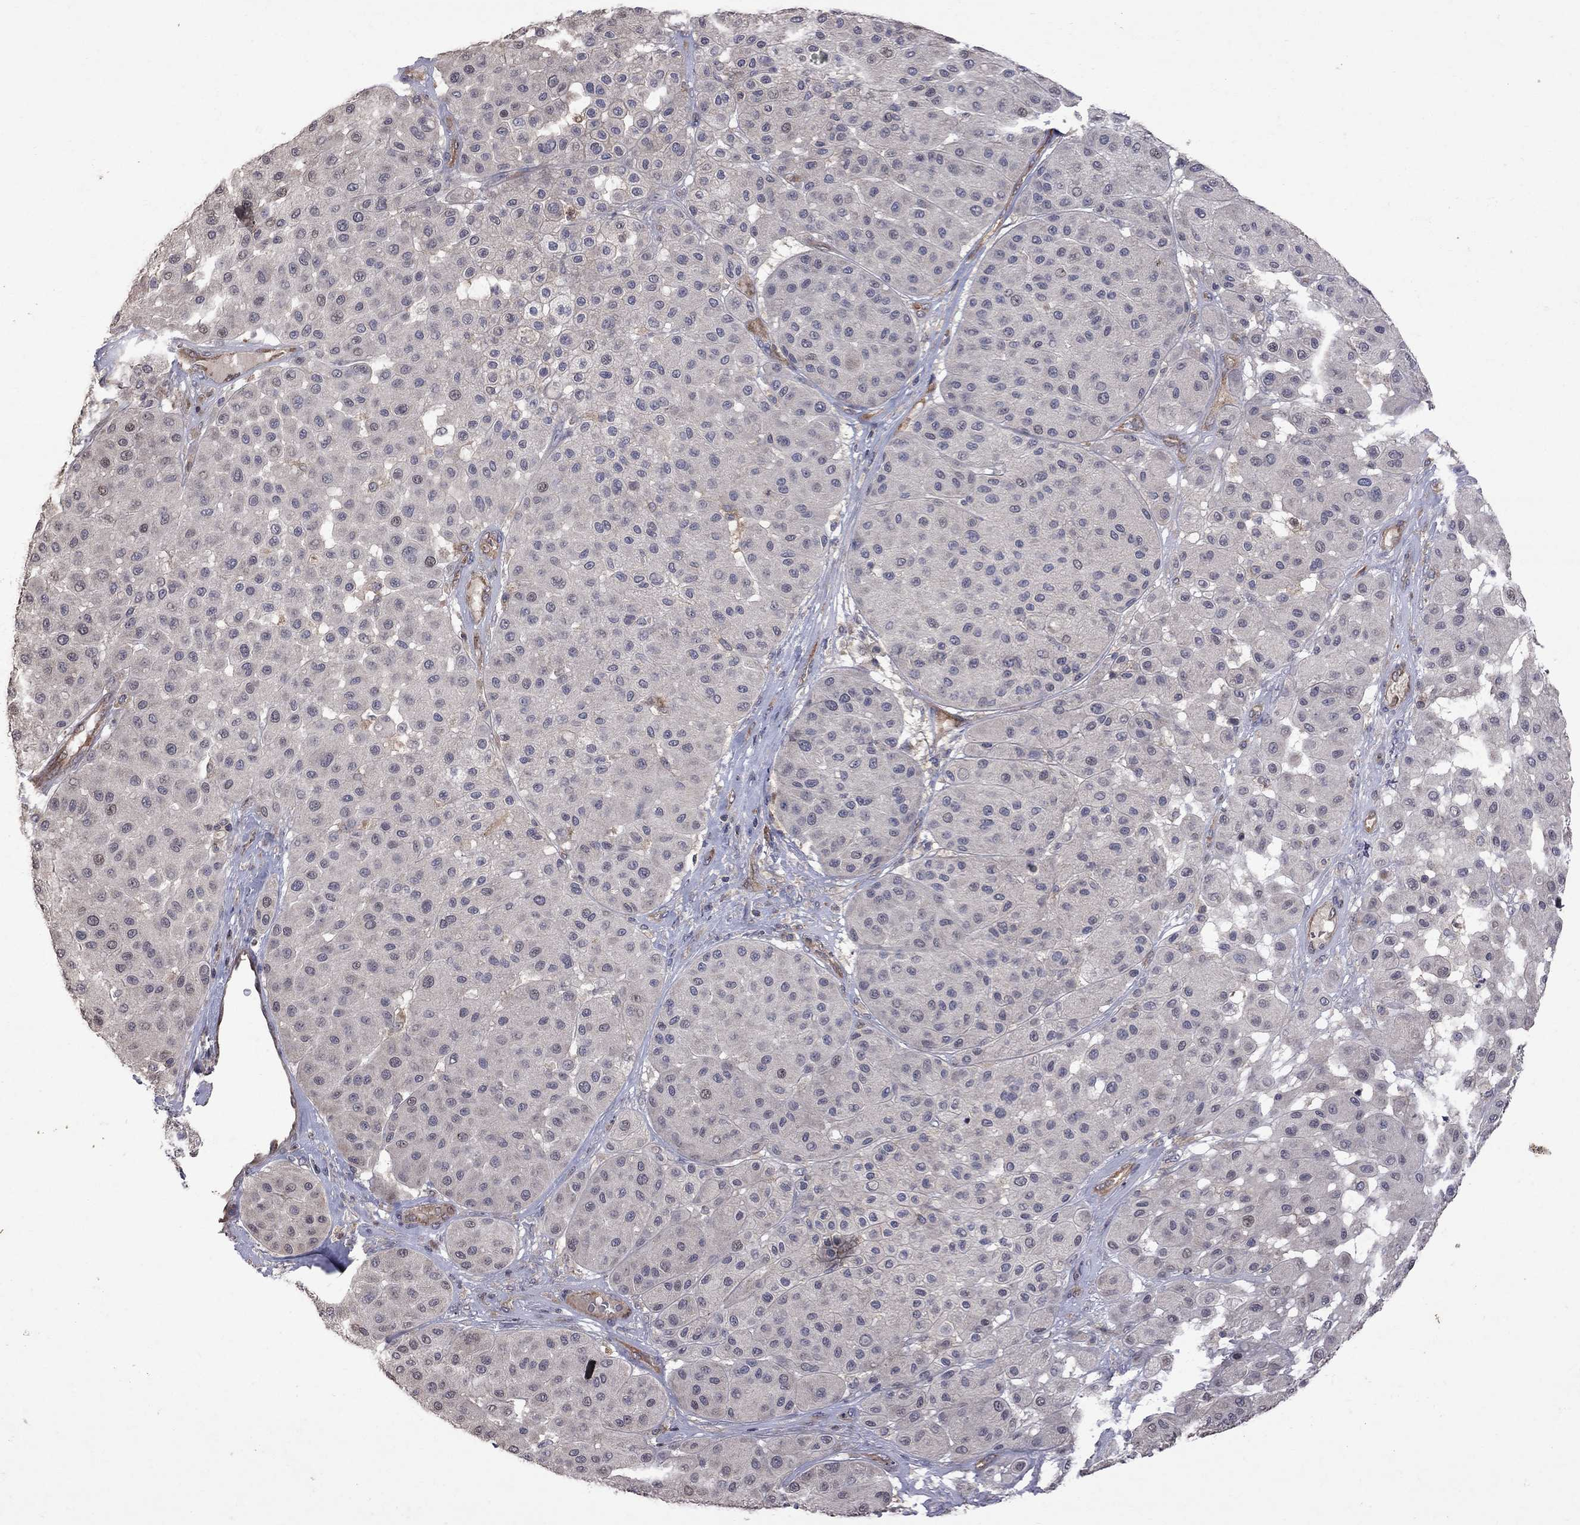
{"staining": {"intensity": "negative", "quantity": "none", "location": "none"}, "tissue": "melanoma", "cell_type": "Tumor cells", "image_type": "cancer", "snomed": [{"axis": "morphology", "description": "Malignant melanoma, Metastatic site"}, {"axis": "topography", "description": "Smooth muscle"}], "caption": "Histopathology image shows no significant protein positivity in tumor cells of malignant melanoma (metastatic site).", "gene": "ABI3", "patient": {"sex": "male", "age": 41}}